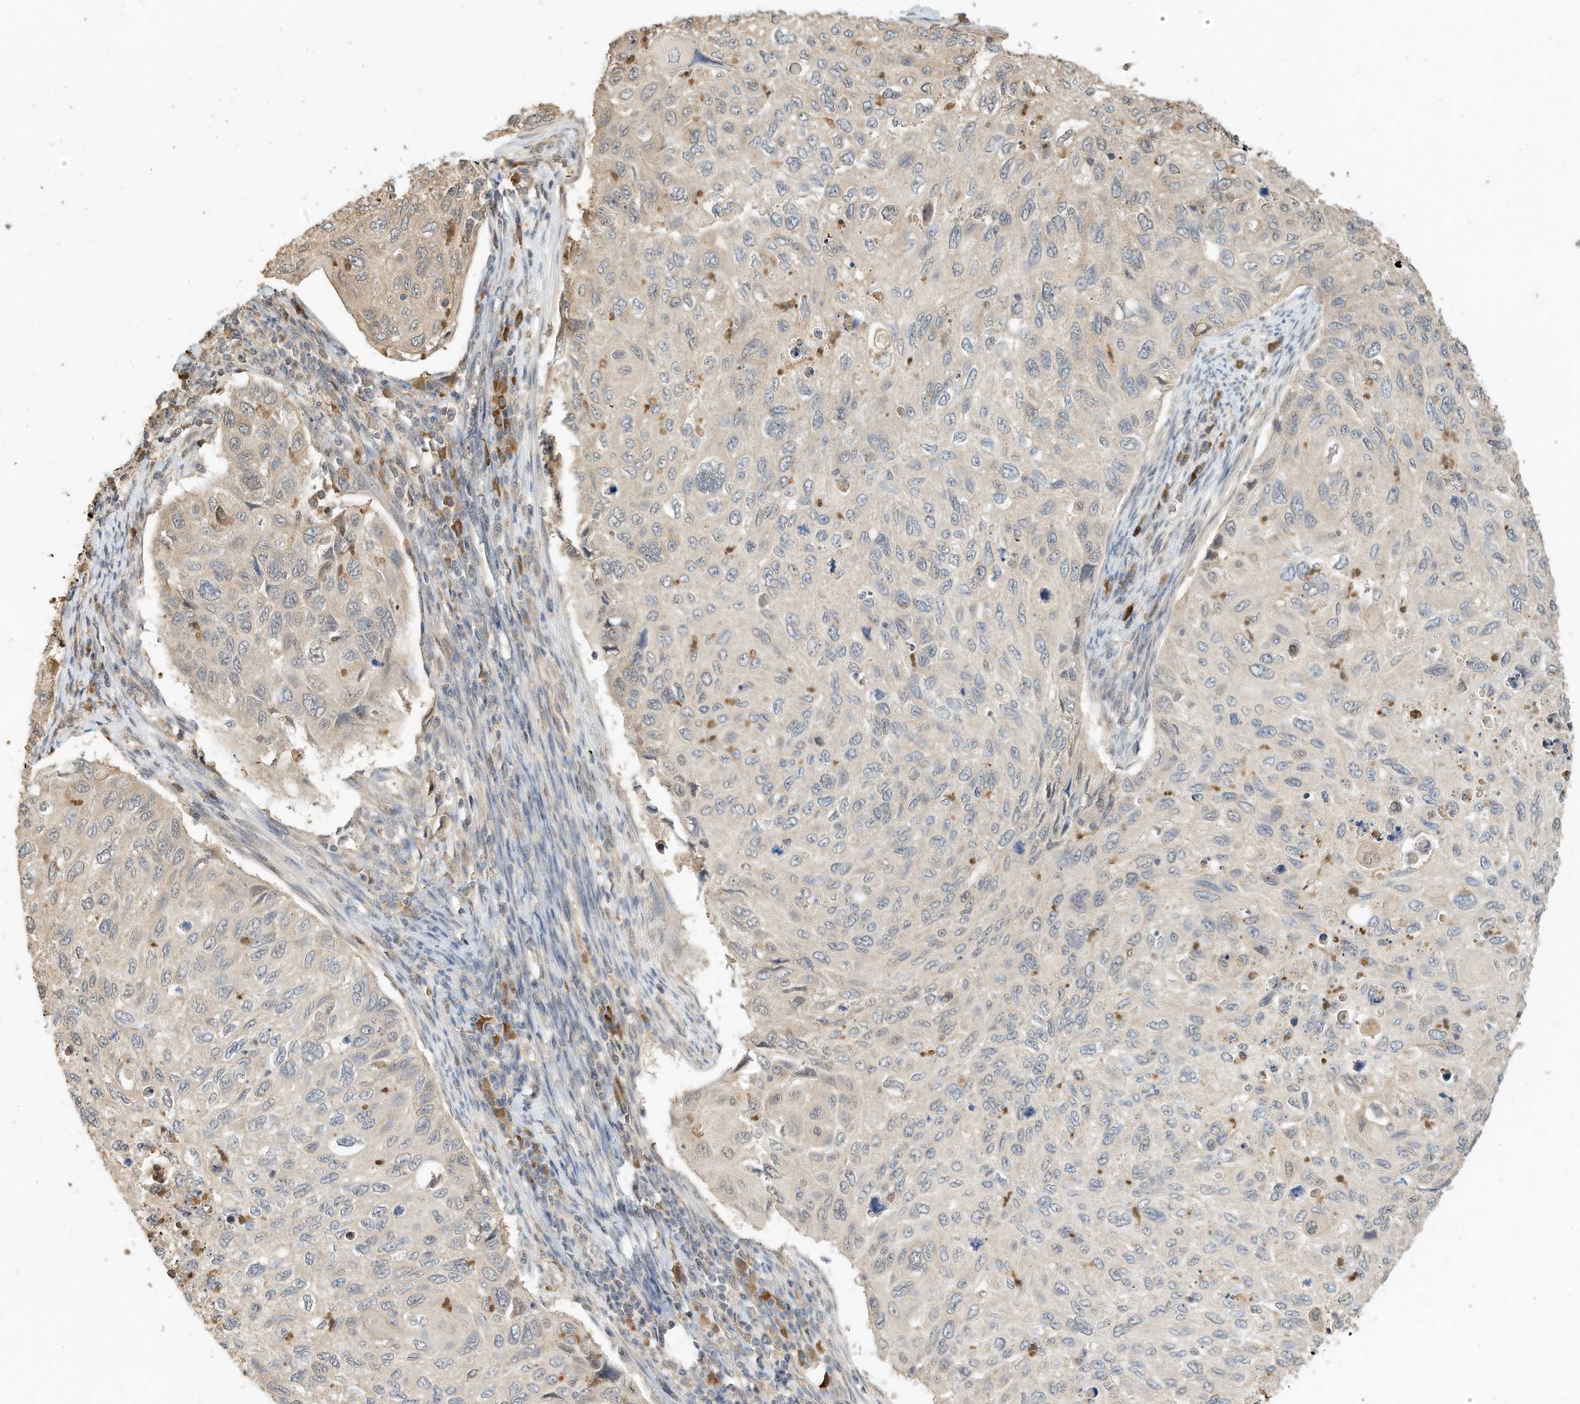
{"staining": {"intensity": "negative", "quantity": "none", "location": "none"}, "tissue": "cervical cancer", "cell_type": "Tumor cells", "image_type": "cancer", "snomed": [{"axis": "morphology", "description": "Squamous cell carcinoma, NOS"}, {"axis": "topography", "description": "Cervix"}], "caption": "Histopathology image shows no significant protein staining in tumor cells of cervical squamous cell carcinoma. (IHC, brightfield microscopy, high magnification).", "gene": "OFD1", "patient": {"sex": "female", "age": 70}}